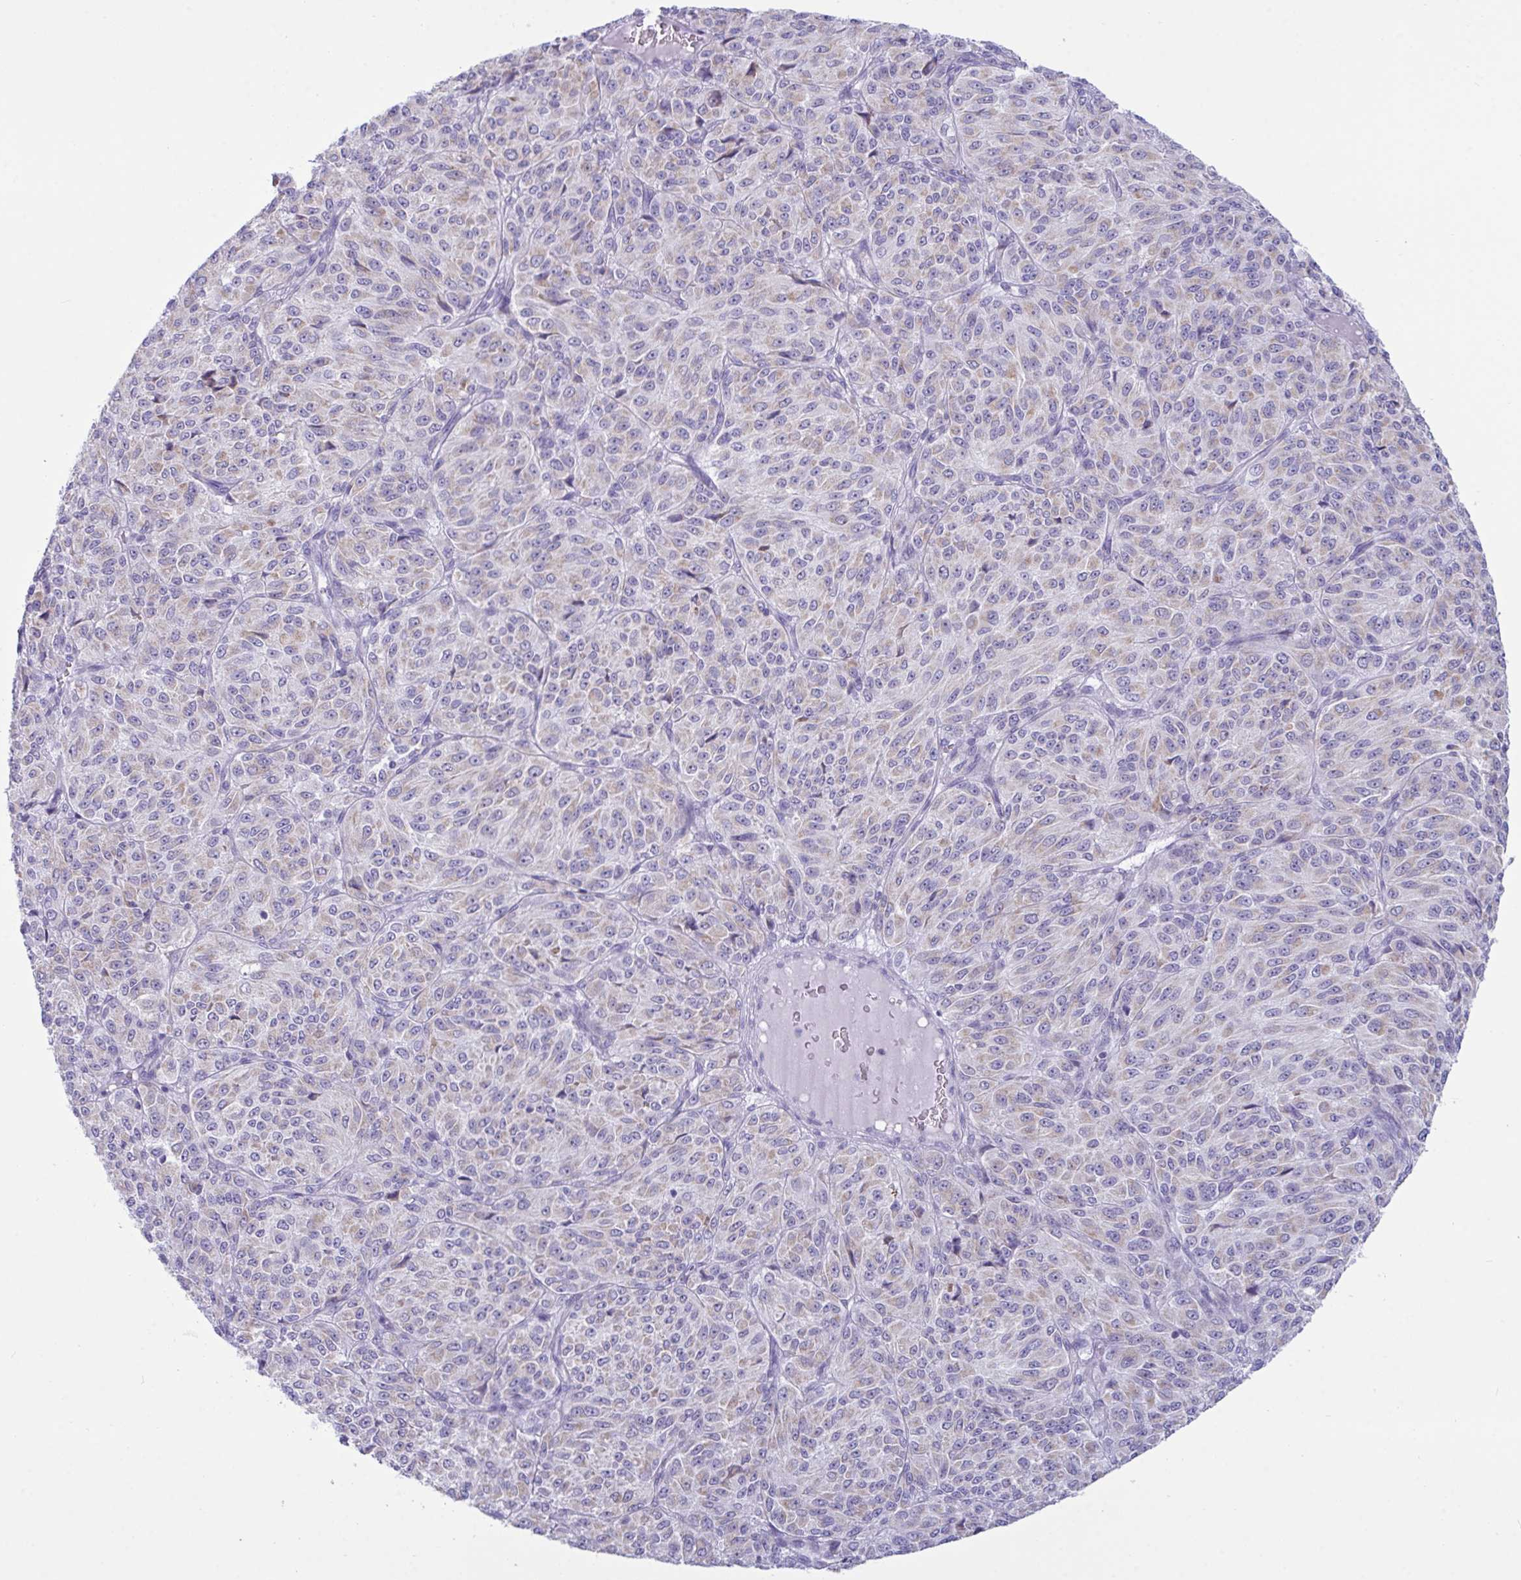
{"staining": {"intensity": "weak", "quantity": ">75%", "location": "cytoplasmic/membranous"}, "tissue": "melanoma", "cell_type": "Tumor cells", "image_type": "cancer", "snomed": [{"axis": "morphology", "description": "Malignant melanoma, Metastatic site"}, {"axis": "topography", "description": "Brain"}], "caption": "Malignant melanoma (metastatic site) tissue shows weak cytoplasmic/membranous expression in approximately >75% of tumor cells, visualized by immunohistochemistry. Immunohistochemistry (ihc) stains the protein of interest in brown and the nuclei are stained blue.", "gene": "BBS1", "patient": {"sex": "female", "age": 56}}